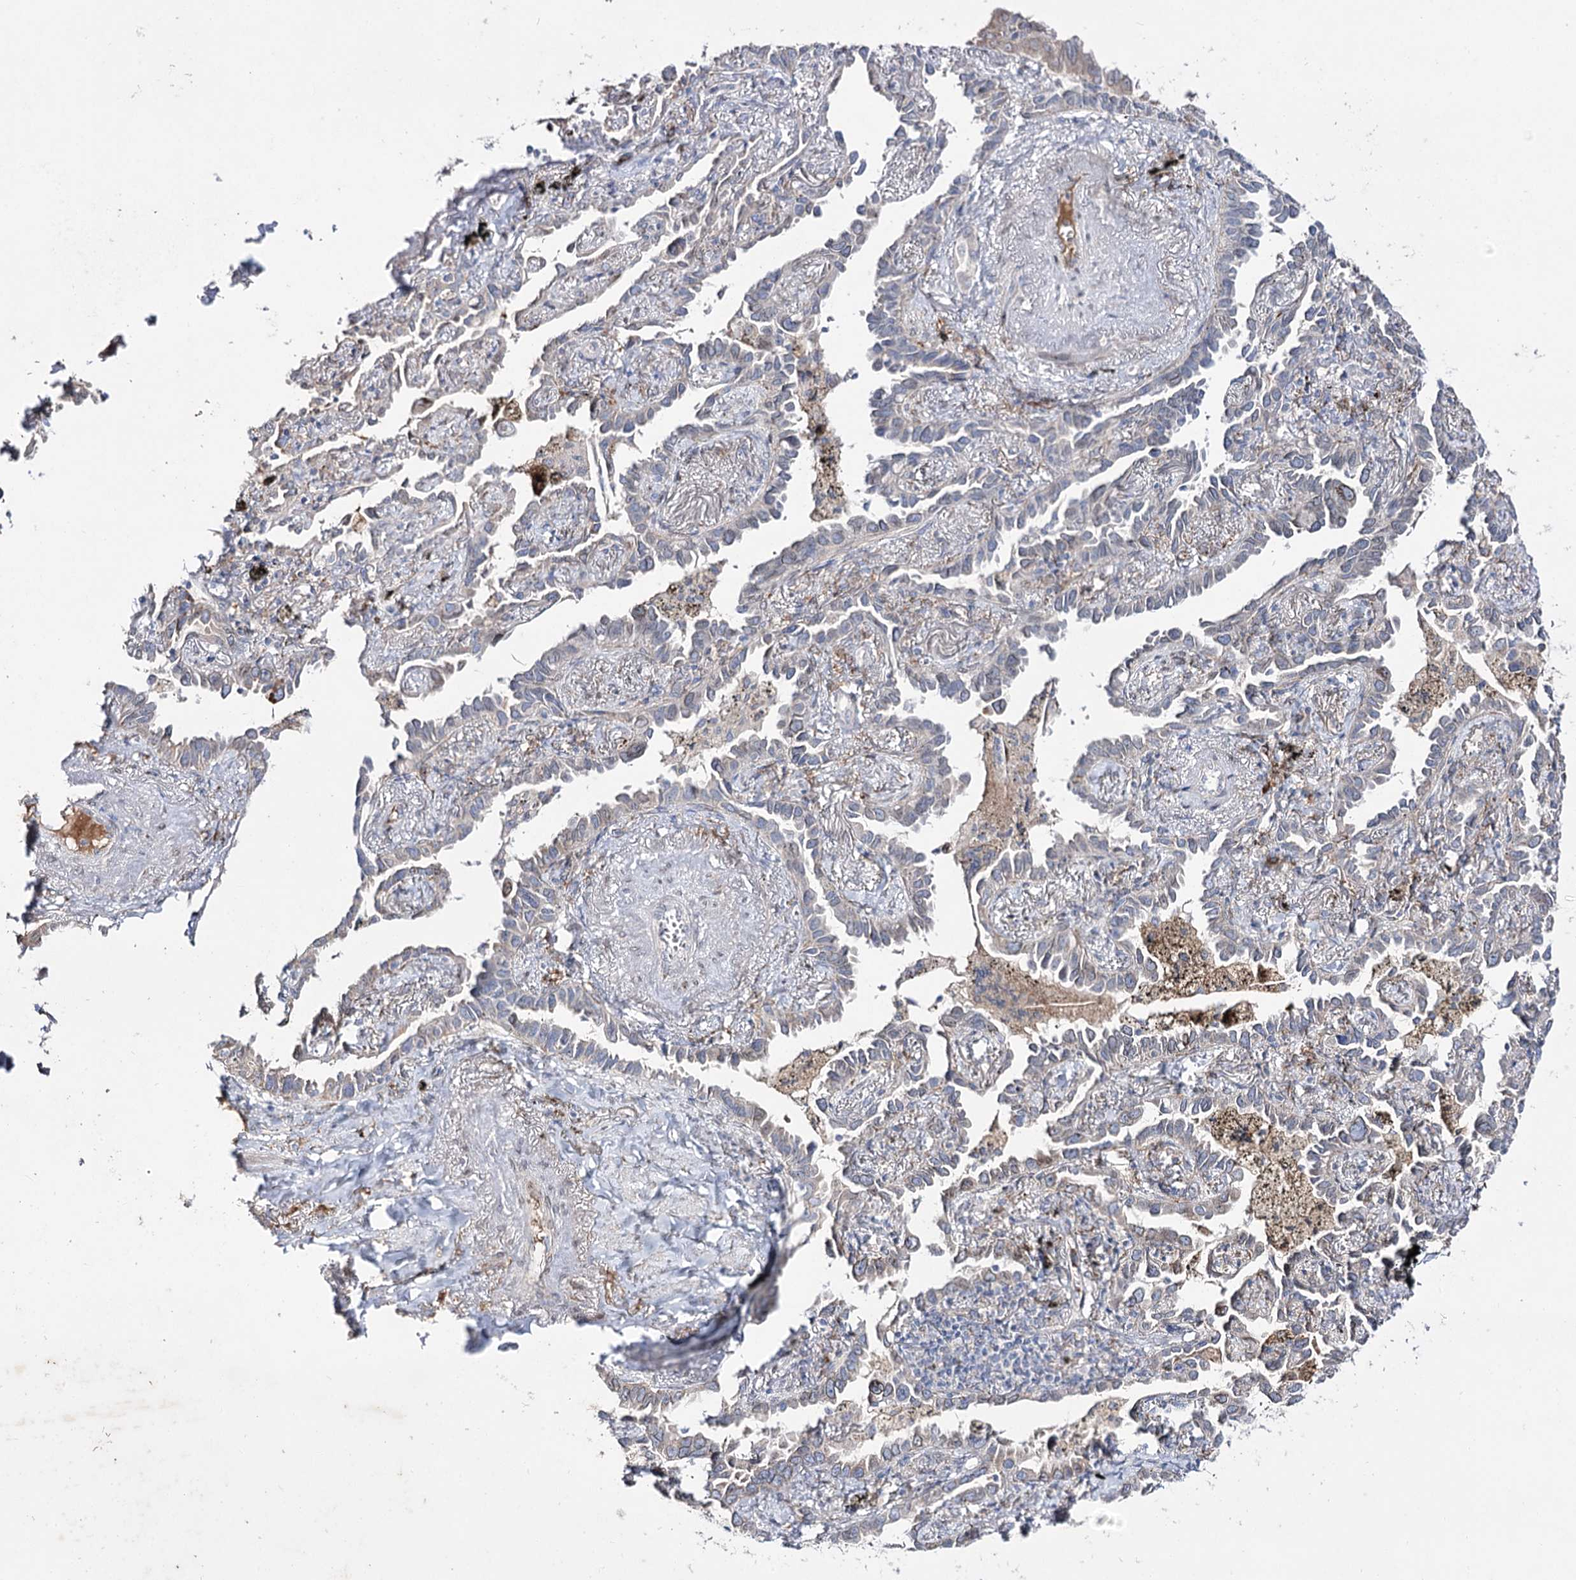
{"staining": {"intensity": "negative", "quantity": "none", "location": "none"}, "tissue": "lung cancer", "cell_type": "Tumor cells", "image_type": "cancer", "snomed": [{"axis": "morphology", "description": "Adenocarcinoma, NOS"}, {"axis": "topography", "description": "Lung"}], "caption": "Adenocarcinoma (lung) stained for a protein using immunohistochemistry exhibits no staining tumor cells.", "gene": "C11orf80", "patient": {"sex": "male", "age": 67}}